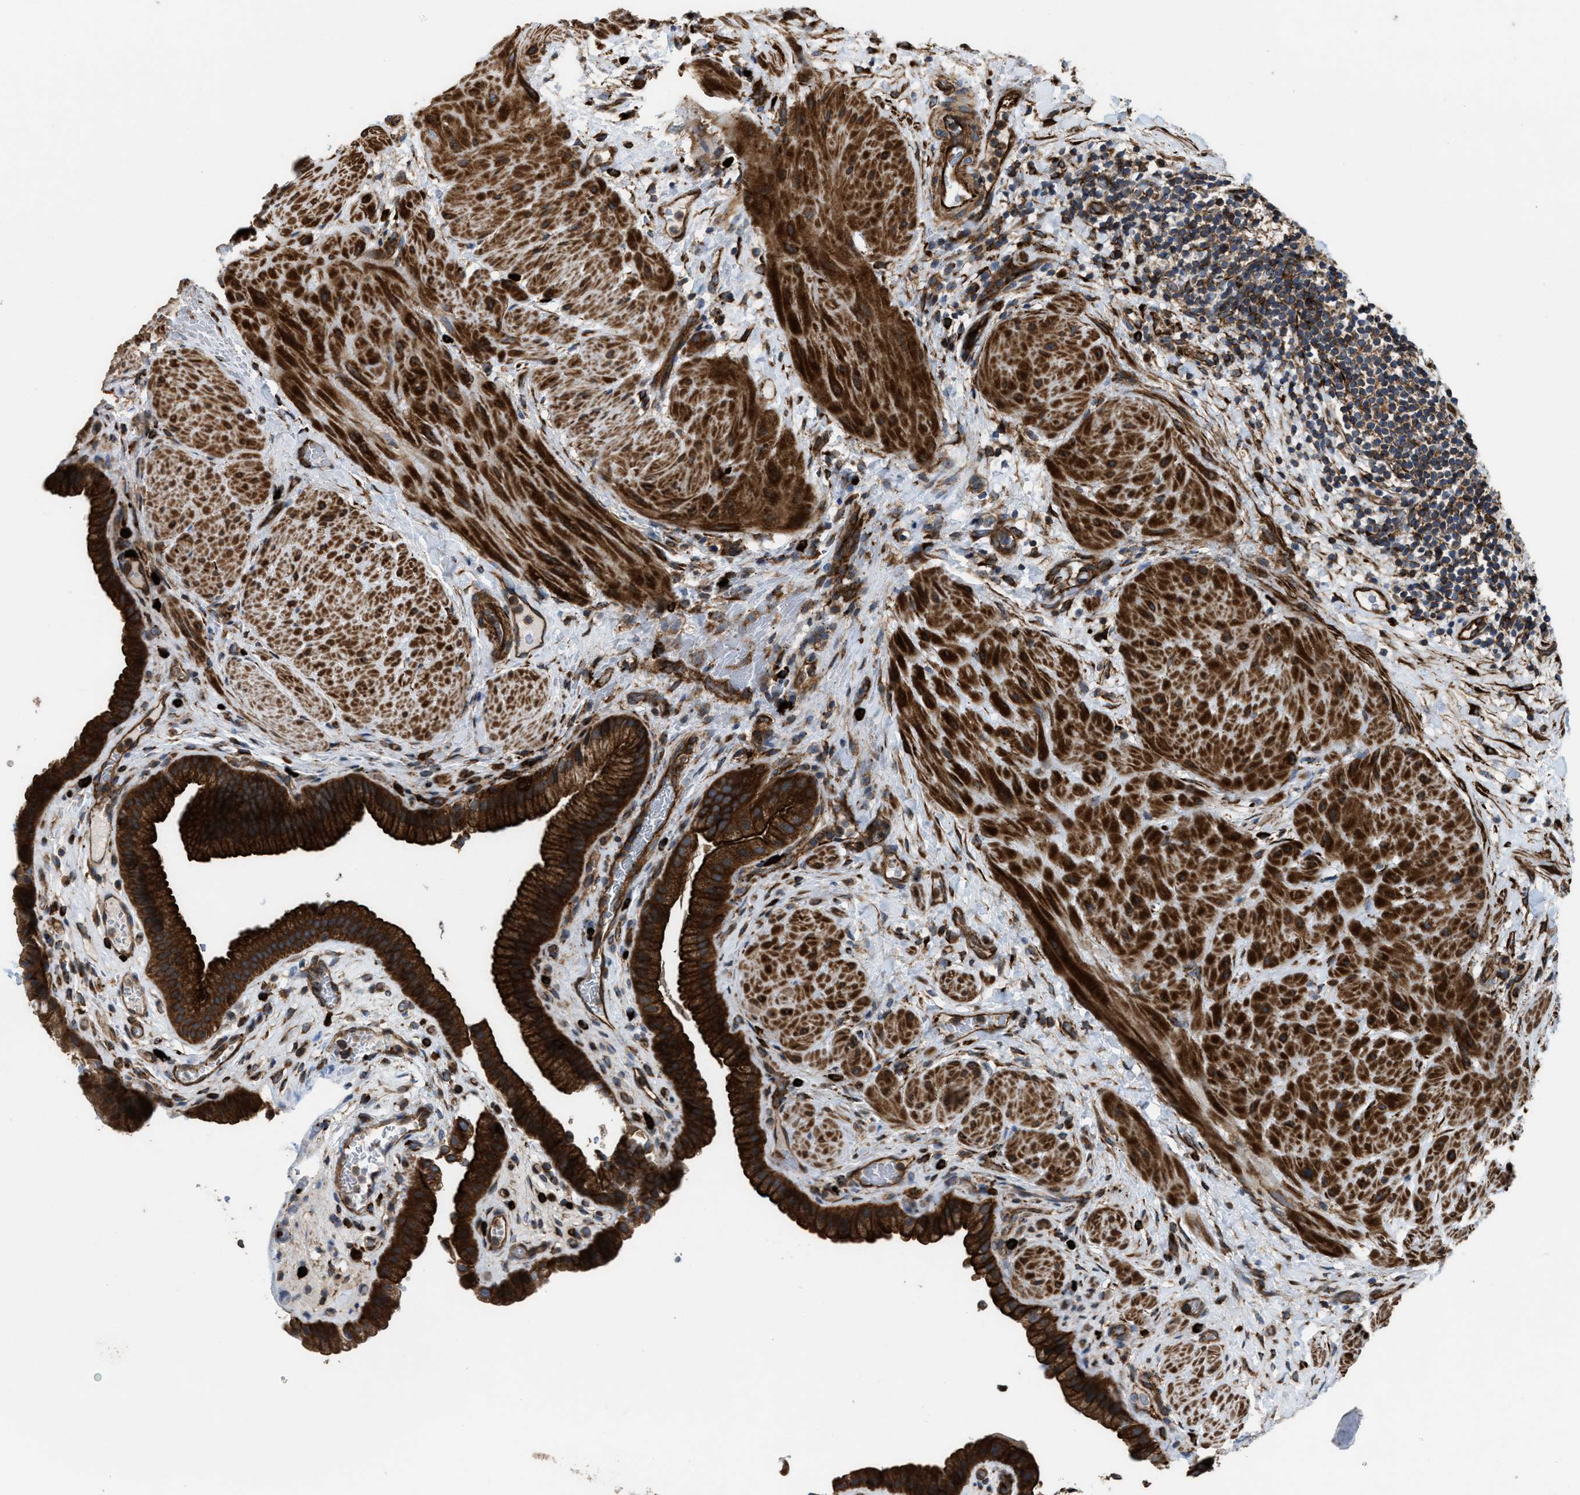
{"staining": {"intensity": "strong", "quantity": ">75%", "location": "cytoplasmic/membranous"}, "tissue": "gallbladder", "cell_type": "Glandular cells", "image_type": "normal", "snomed": [{"axis": "morphology", "description": "Normal tissue, NOS"}, {"axis": "topography", "description": "Gallbladder"}], "caption": "This micrograph displays immunohistochemistry (IHC) staining of unremarkable human gallbladder, with high strong cytoplasmic/membranous positivity in approximately >75% of glandular cells.", "gene": "EGLN1", "patient": {"sex": "male", "age": 49}}